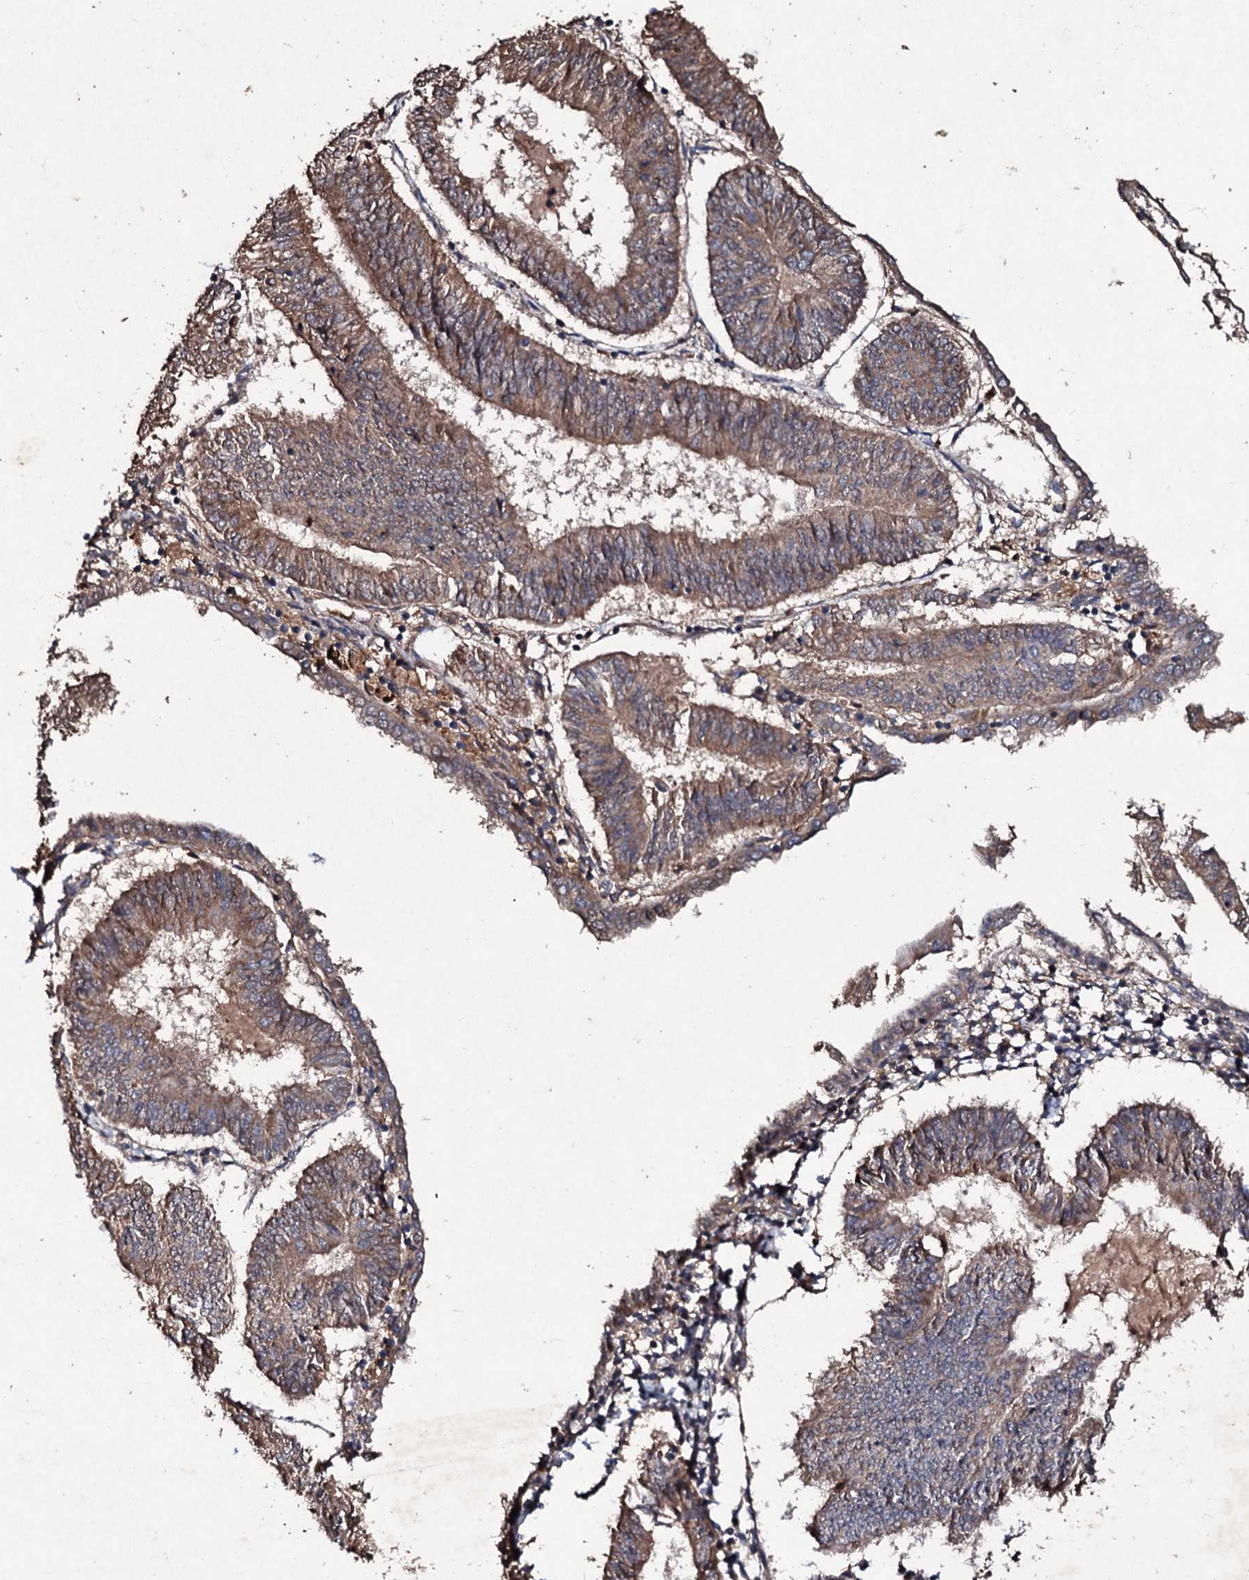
{"staining": {"intensity": "moderate", "quantity": ">75%", "location": "cytoplasmic/membranous"}, "tissue": "endometrial cancer", "cell_type": "Tumor cells", "image_type": "cancer", "snomed": [{"axis": "morphology", "description": "Adenocarcinoma, NOS"}, {"axis": "topography", "description": "Endometrium"}], "caption": "A histopathology image showing moderate cytoplasmic/membranous expression in about >75% of tumor cells in endometrial cancer, as visualized by brown immunohistochemical staining.", "gene": "KERA", "patient": {"sex": "female", "age": 58}}